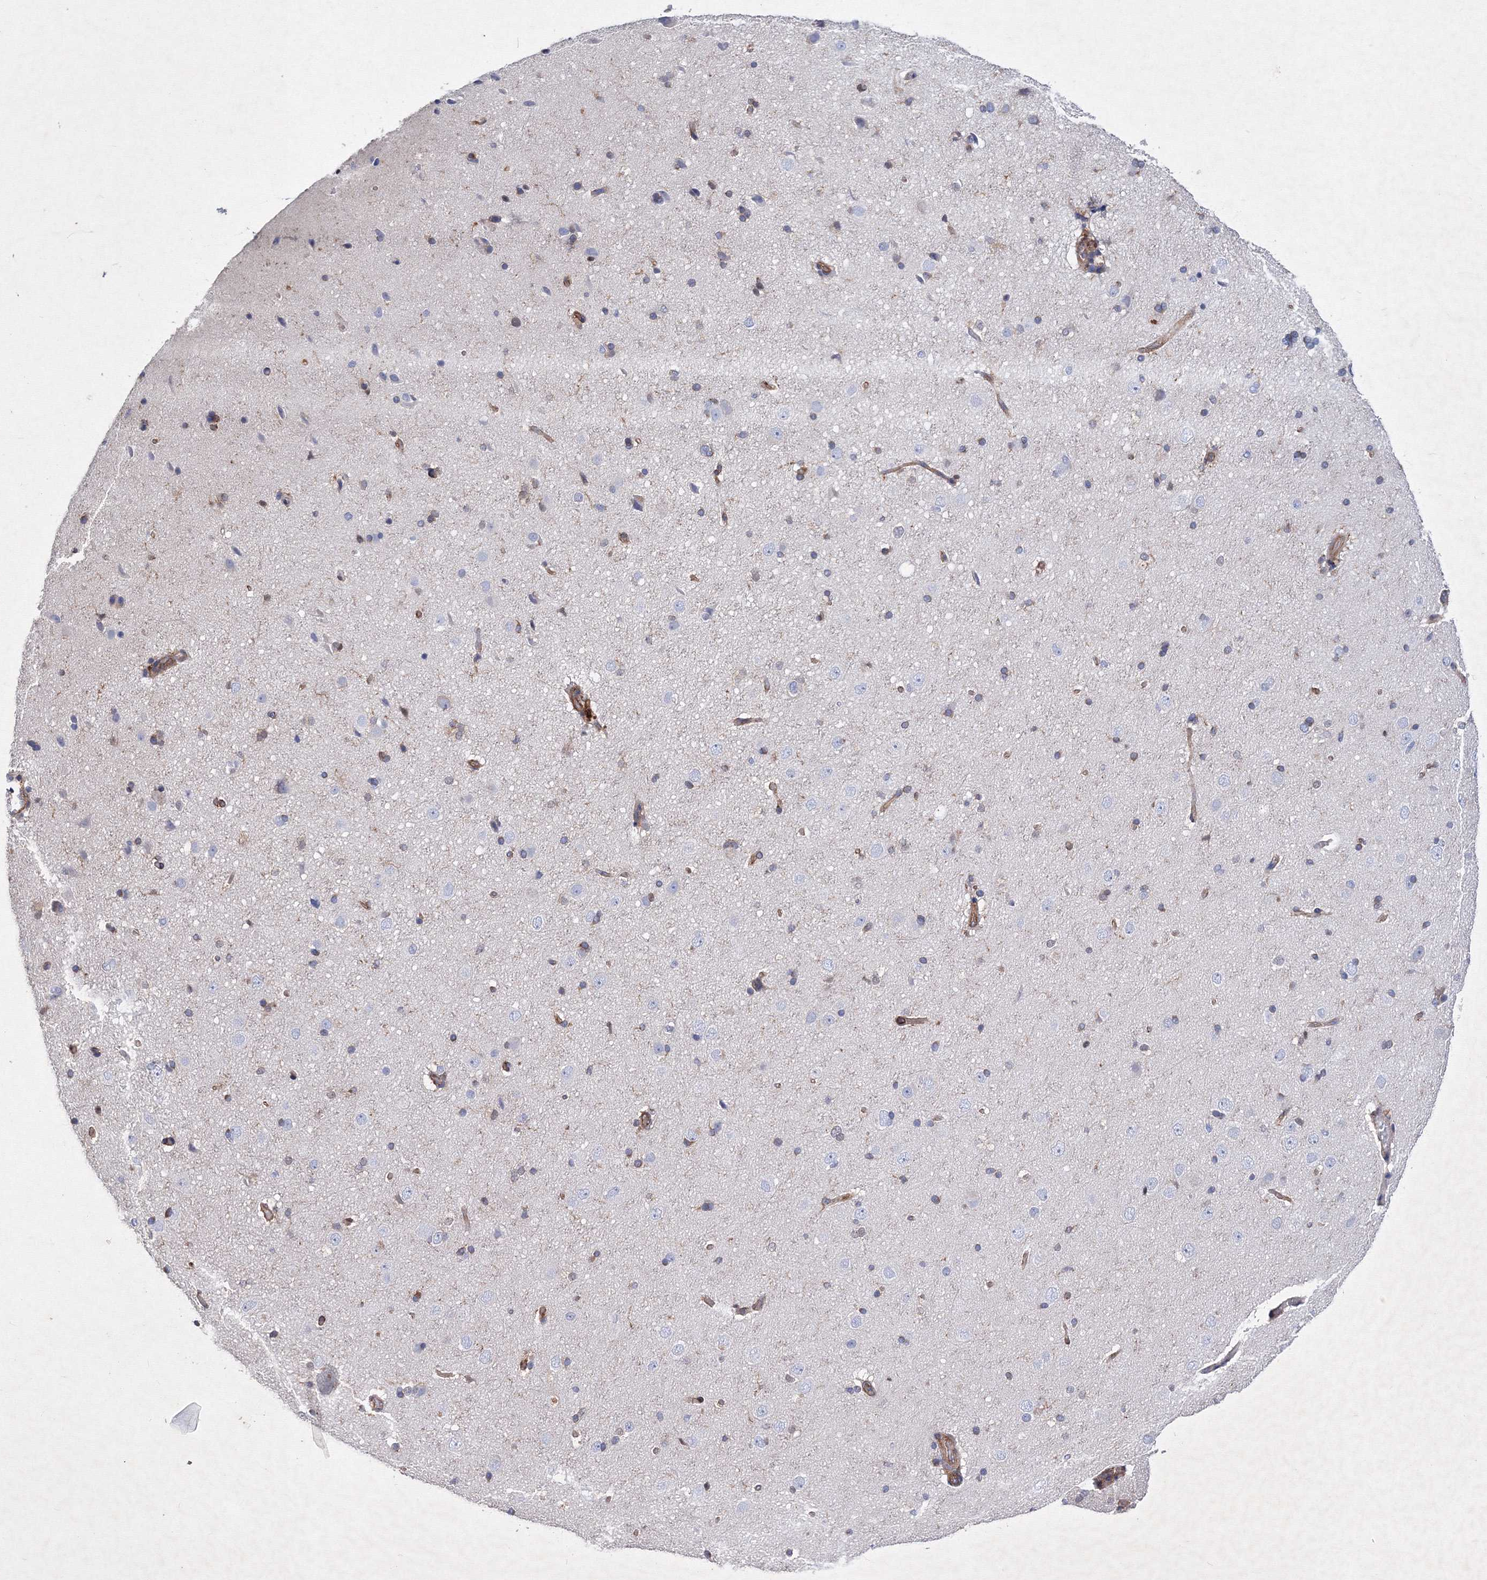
{"staining": {"intensity": "weak", "quantity": ">75%", "location": "cytoplasmic/membranous"}, "tissue": "cerebral cortex", "cell_type": "Endothelial cells", "image_type": "normal", "snomed": [{"axis": "morphology", "description": "Normal tissue, NOS"}, {"axis": "topography", "description": "Cerebral cortex"}], "caption": "Benign cerebral cortex was stained to show a protein in brown. There is low levels of weak cytoplasmic/membranous positivity in about >75% of endothelial cells.", "gene": "SNX18", "patient": {"sex": "male", "age": 34}}